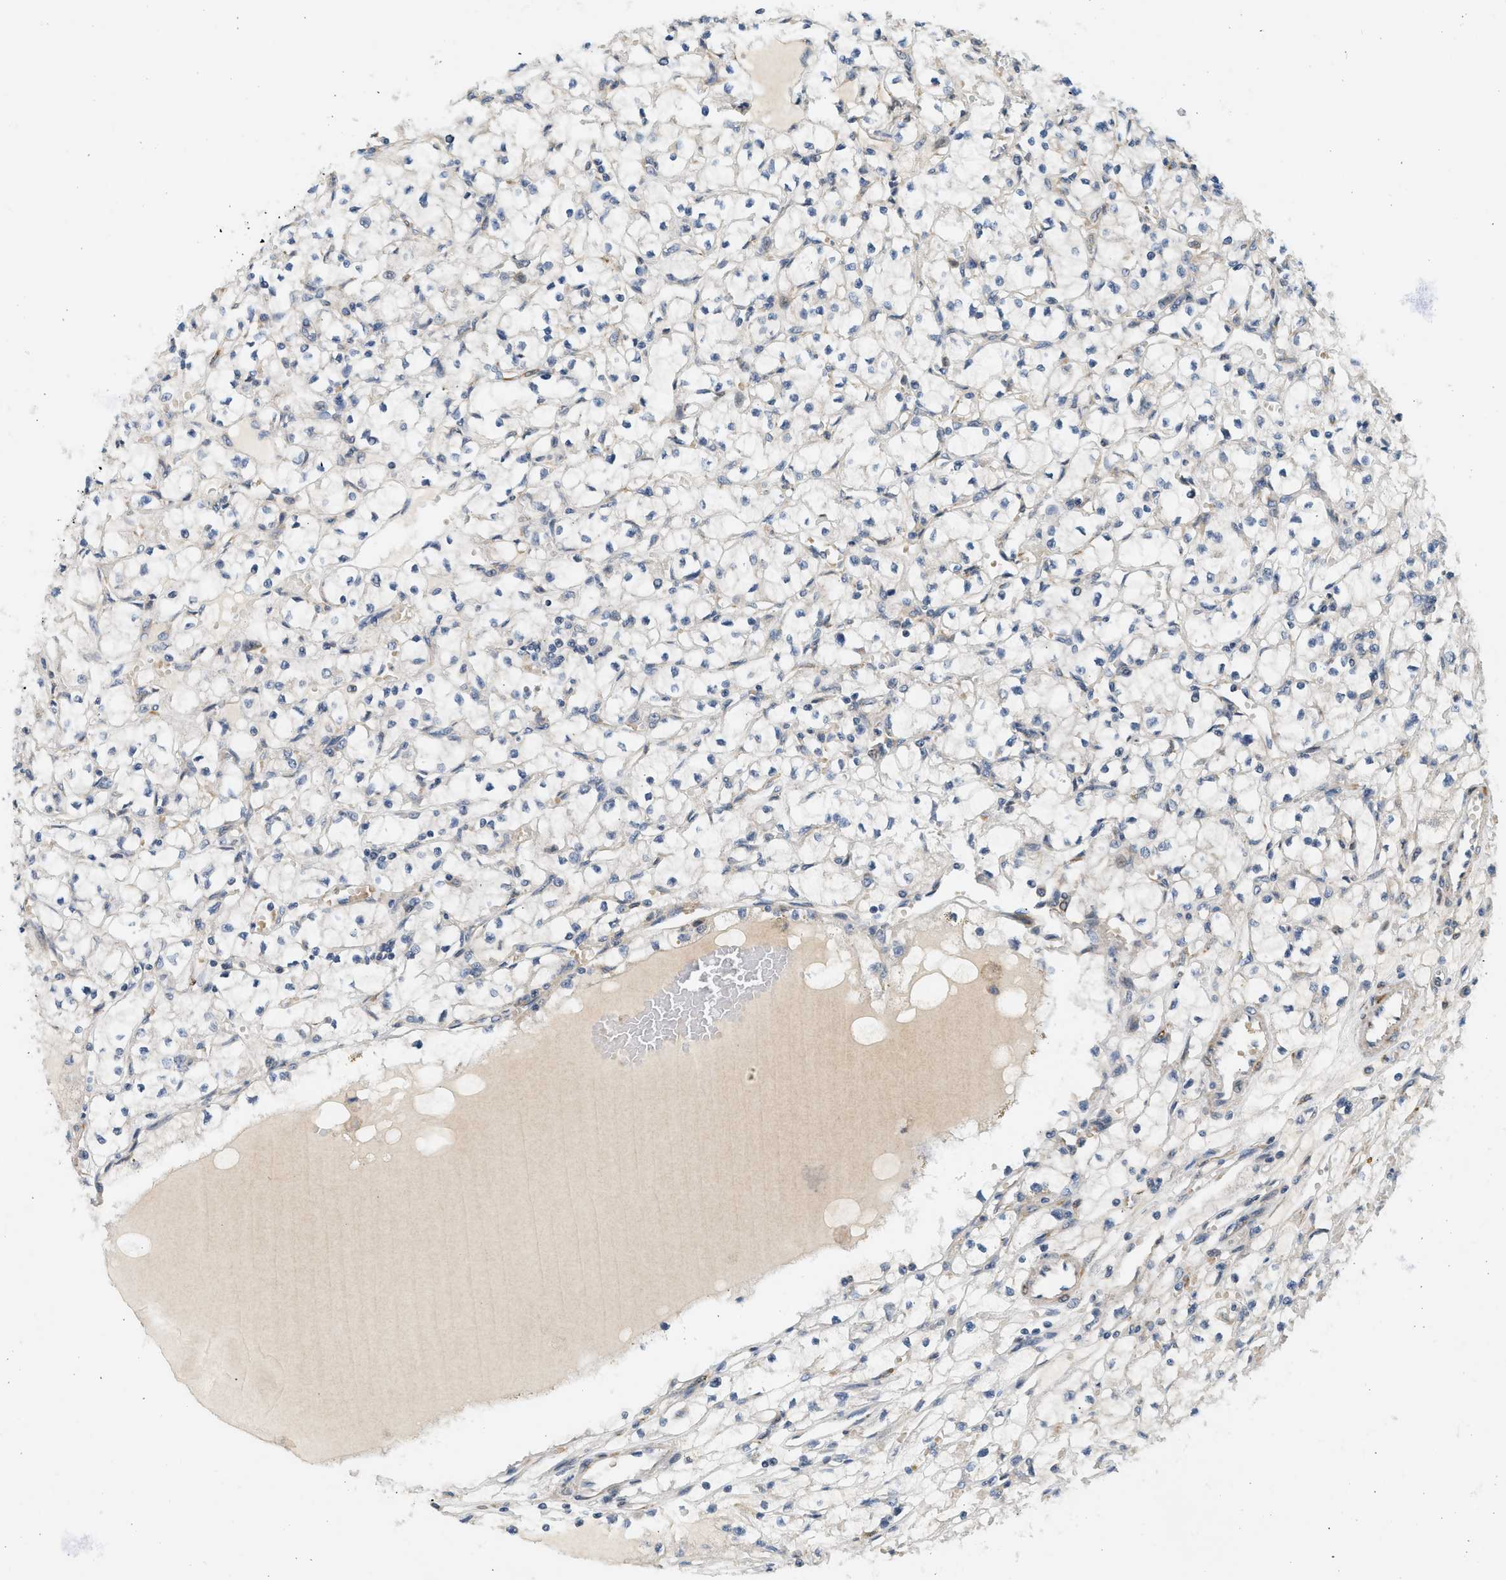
{"staining": {"intensity": "negative", "quantity": "none", "location": "none"}, "tissue": "renal cancer", "cell_type": "Tumor cells", "image_type": "cancer", "snomed": [{"axis": "morphology", "description": "Adenocarcinoma, NOS"}, {"axis": "topography", "description": "Kidney"}], "caption": "Histopathology image shows no protein positivity in tumor cells of renal cancer (adenocarcinoma) tissue.", "gene": "KDELR2", "patient": {"sex": "male", "age": 56}}